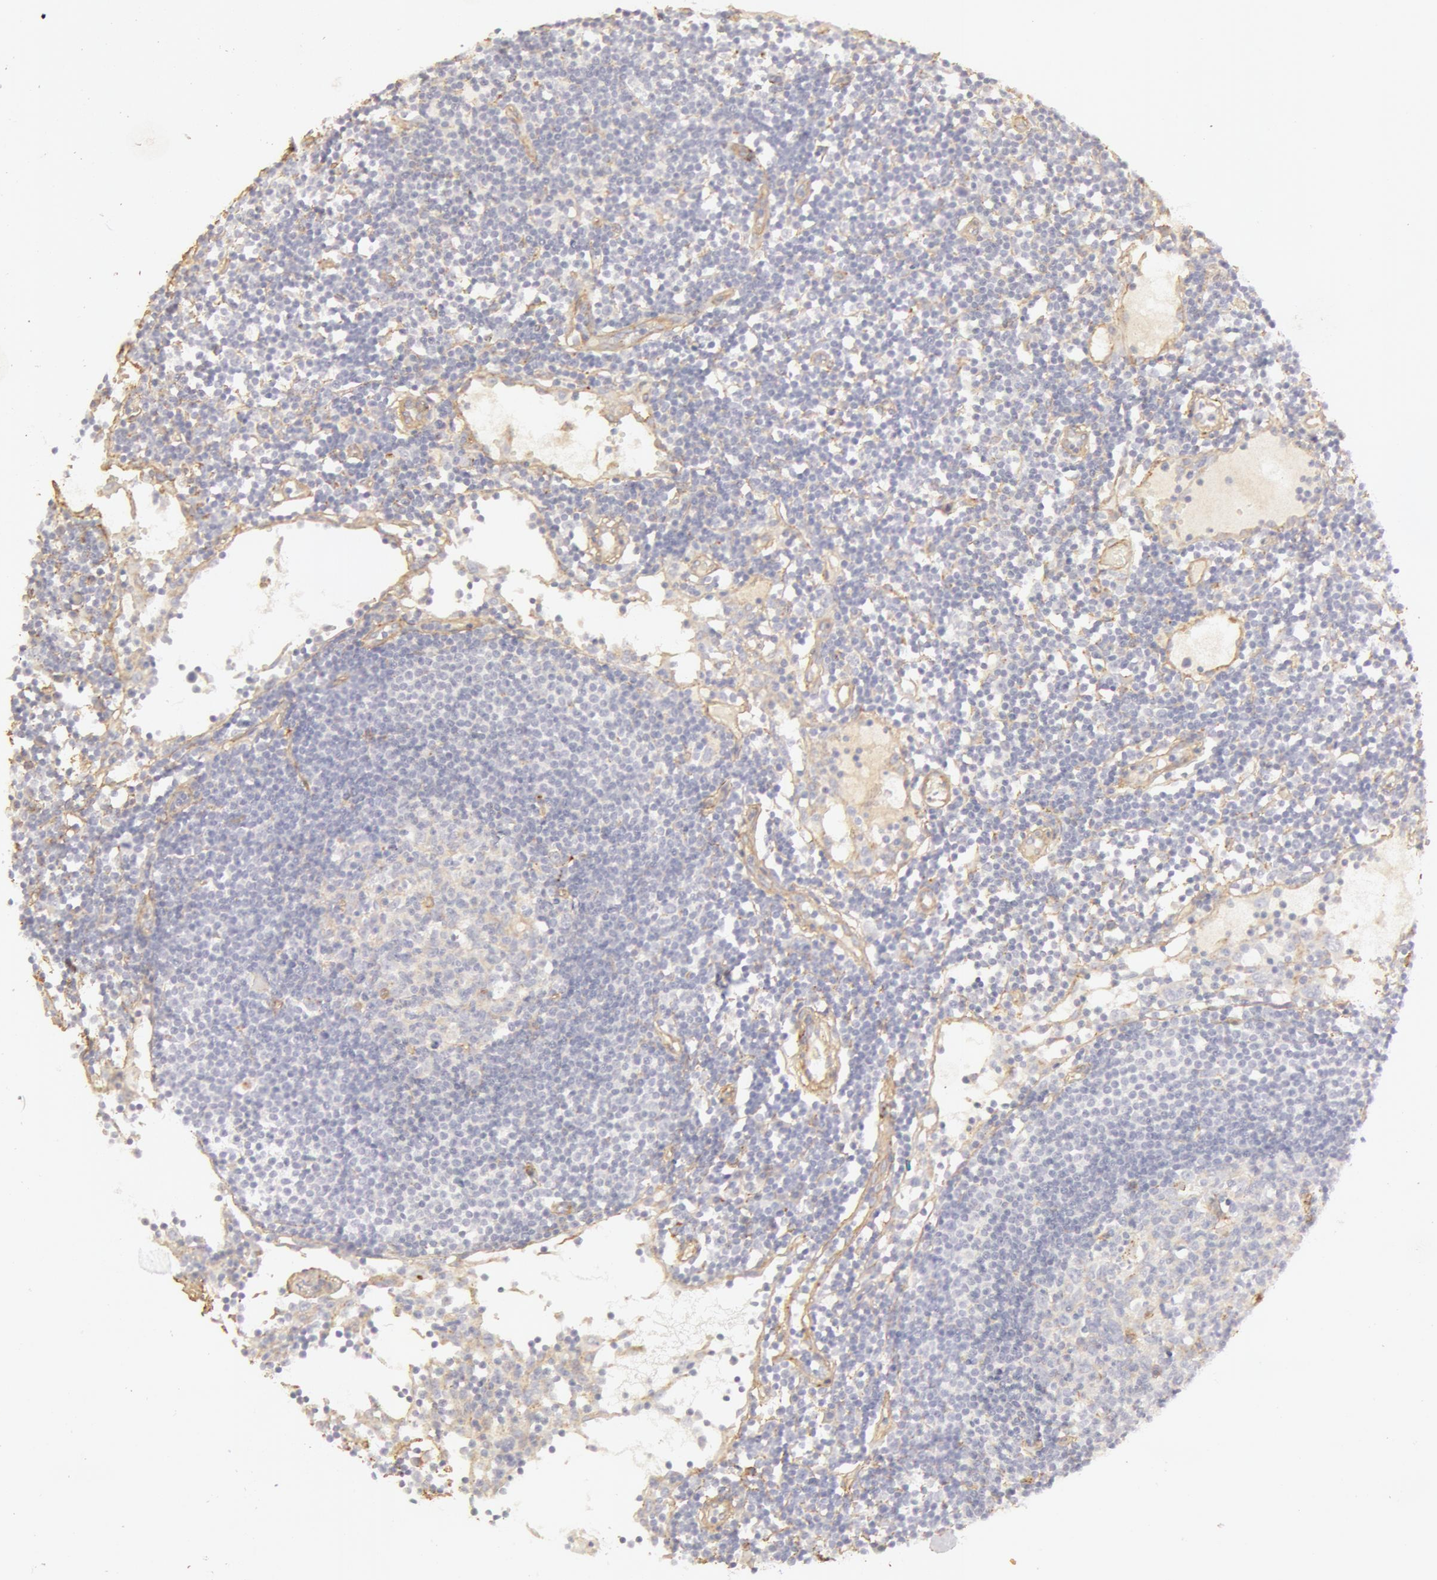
{"staining": {"intensity": "negative", "quantity": "none", "location": "none"}, "tissue": "lymph node", "cell_type": "Germinal center cells", "image_type": "normal", "snomed": [{"axis": "morphology", "description": "Normal tissue, NOS"}, {"axis": "topography", "description": "Lymph node"}], "caption": "High magnification brightfield microscopy of benign lymph node stained with DAB (brown) and counterstained with hematoxylin (blue): germinal center cells show no significant positivity.", "gene": "COL4A1", "patient": {"sex": "female", "age": 55}}